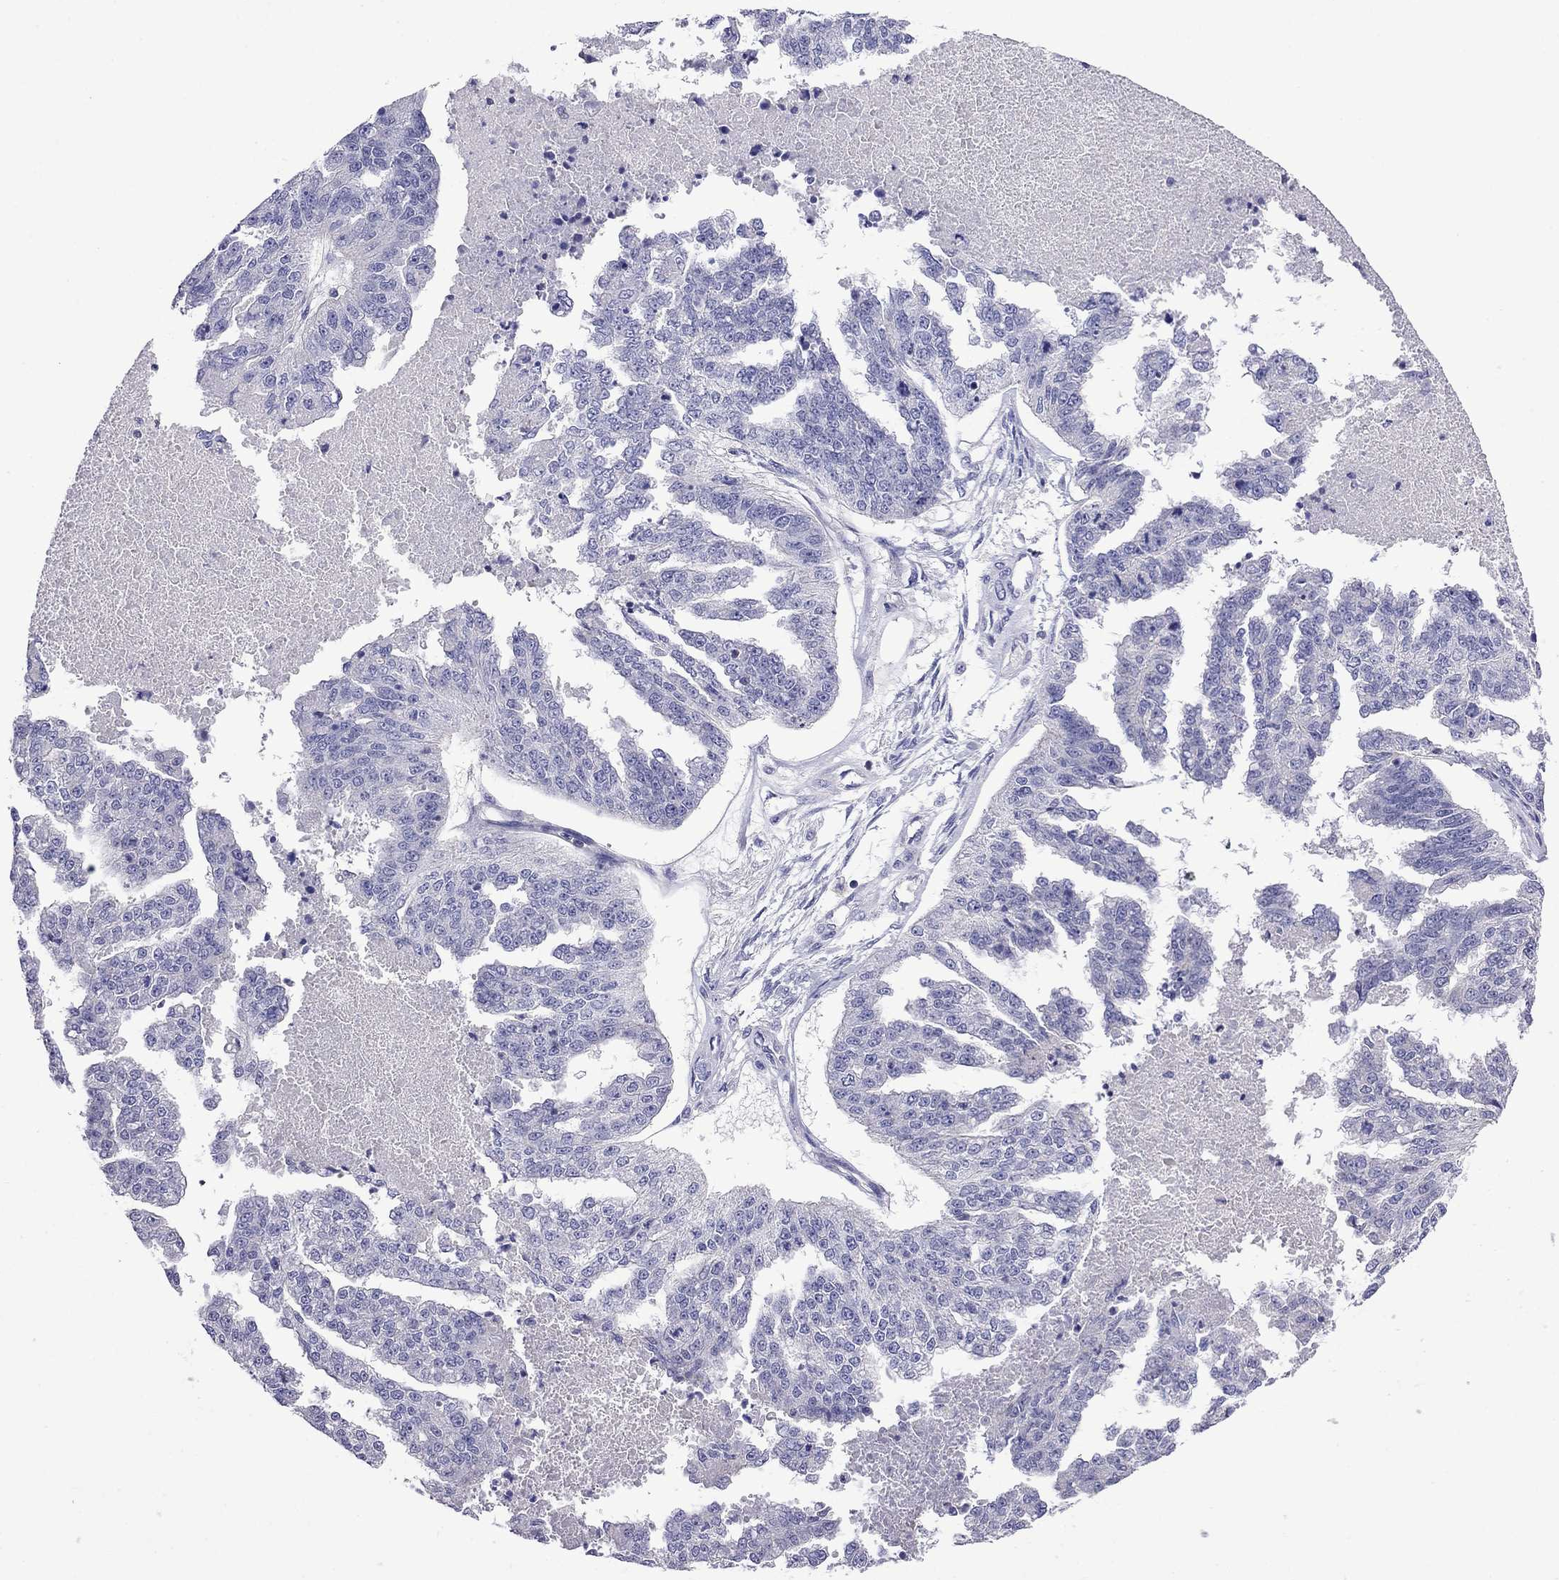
{"staining": {"intensity": "negative", "quantity": "none", "location": "none"}, "tissue": "ovarian cancer", "cell_type": "Tumor cells", "image_type": "cancer", "snomed": [{"axis": "morphology", "description": "Cystadenocarcinoma, serous, NOS"}, {"axis": "topography", "description": "Ovary"}], "caption": "High power microscopy image of an immunohistochemistry image of serous cystadenocarcinoma (ovarian), revealing no significant expression in tumor cells.", "gene": "STAR", "patient": {"sex": "female", "age": 58}}